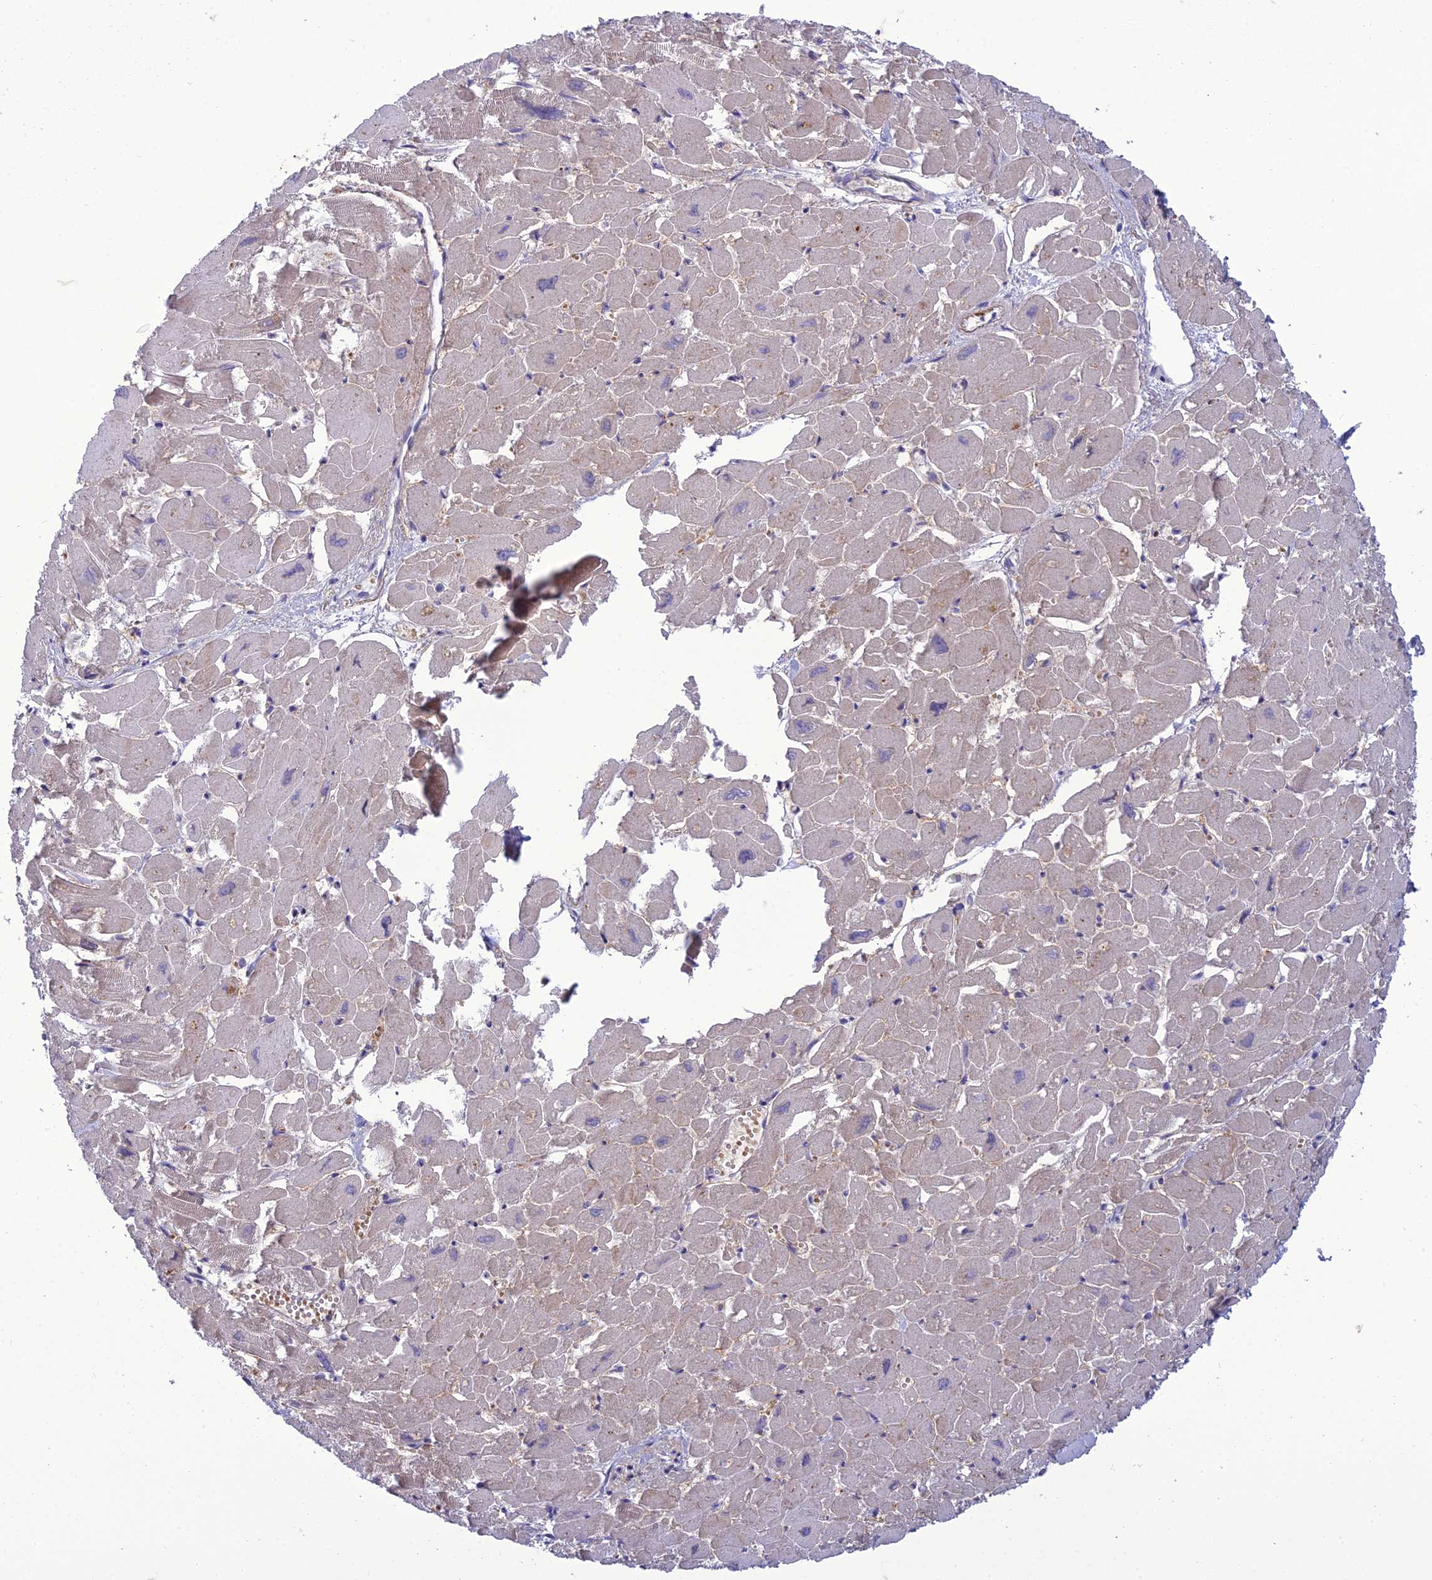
{"staining": {"intensity": "negative", "quantity": "none", "location": "none"}, "tissue": "heart muscle", "cell_type": "Cardiomyocytes", "image_type": "normal", "snomed": [{"axis": "morphology", "description": "Normal tissue, NOS"}, {"axis": "topography", "description": "Heart"}], "caption": "An immunohistochemistry (IHC) image of unremarkable heart muscle is shown. There is no staining in cardiomyocytes of heart muscle.", "gene": "ANKS4B", "patient": {"sex": "male", "age": 54}}